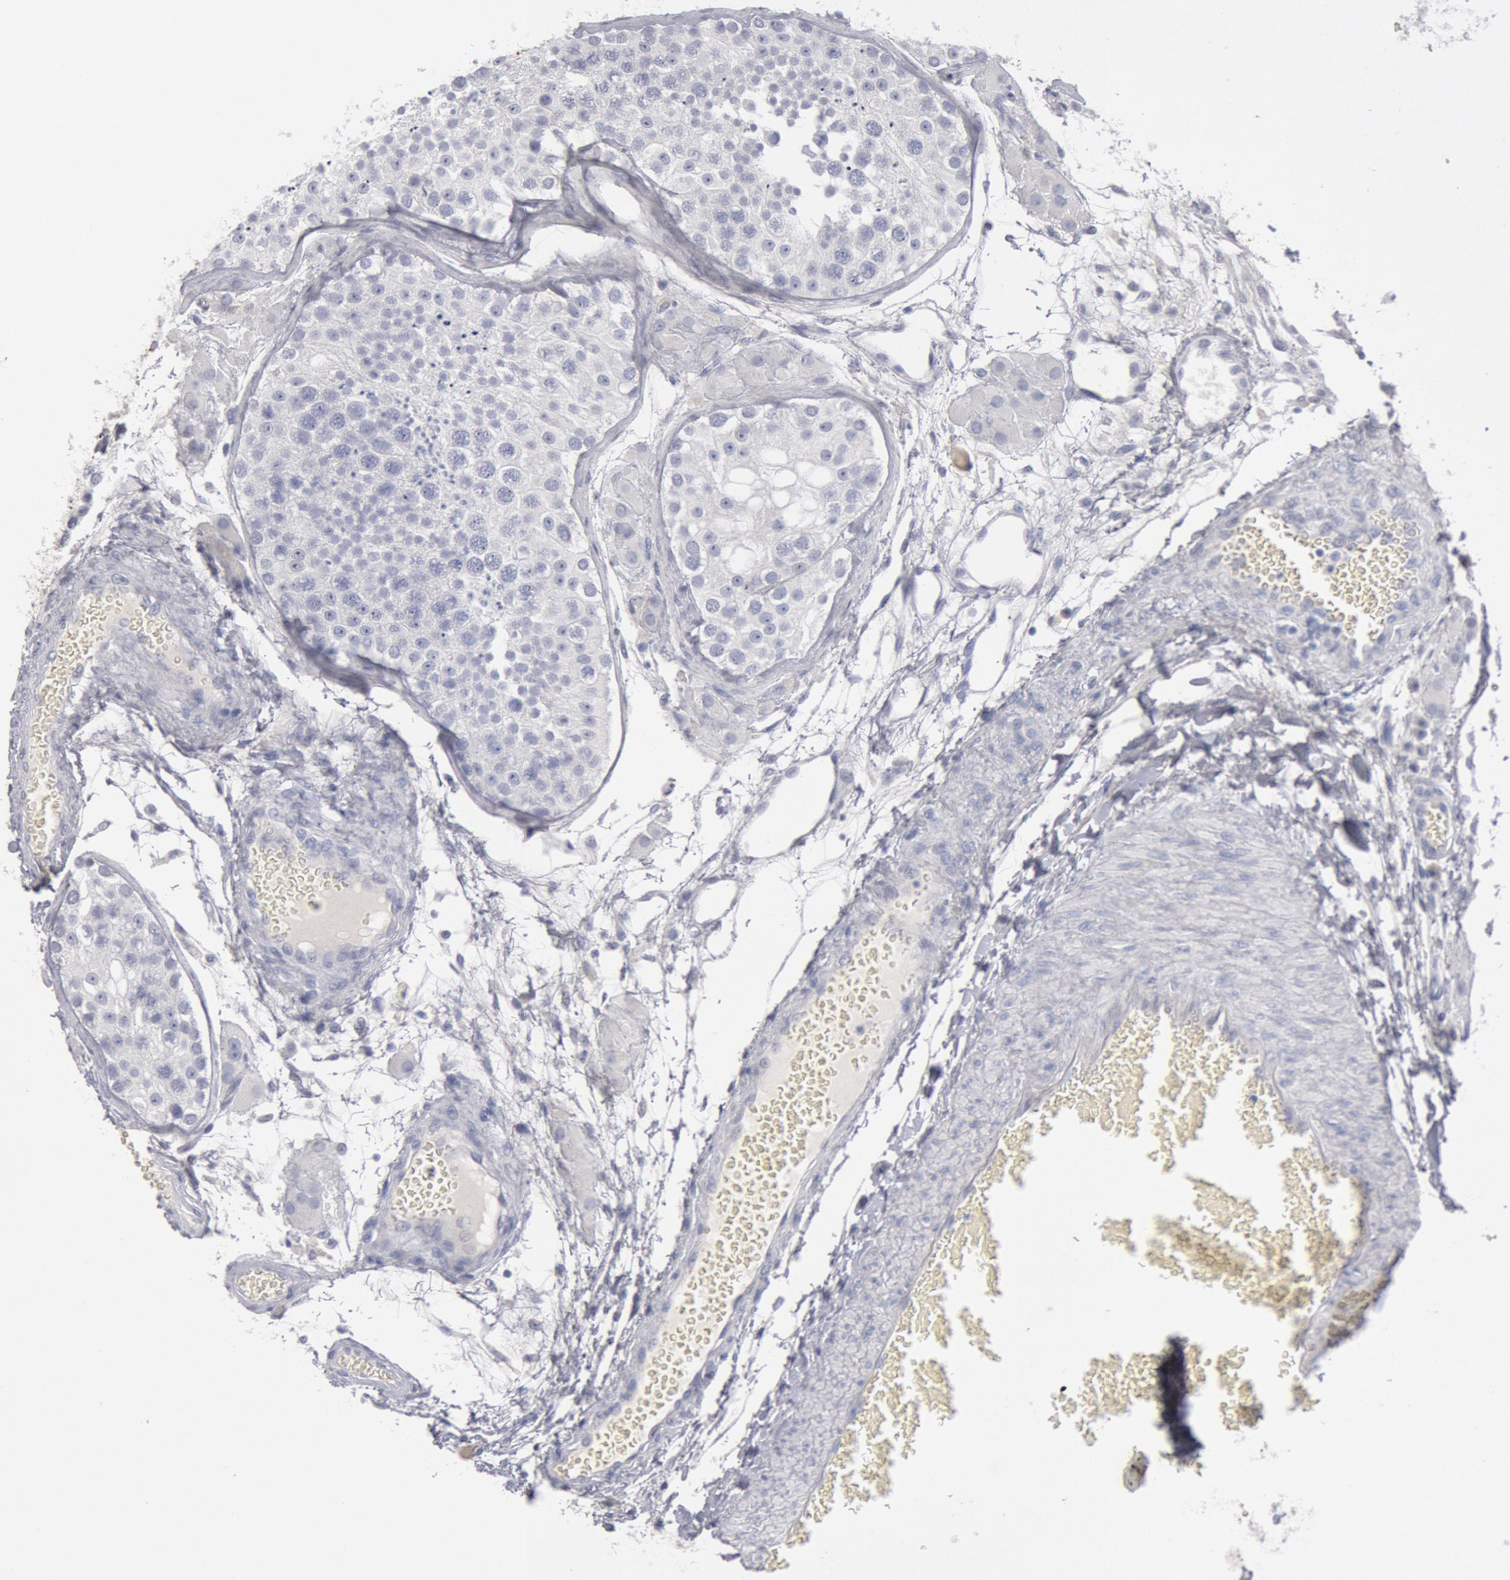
{"staining": {"intensity": "negative", "quantity": "none", "location": "none"}, "tissue": "testis", "cell_type": "Cells in seminiferous ducts", "image_type": "normal", "snomed": [{"axis": "morphology", "description": "Normal tissue, NOS"}, {"axis": "topography", "description": "Testis"}], "caption": "Immunohistochemical staining of unremarkable testis shows no significant expression in cells in seminiferous ducts.", "gene": "FOXA2", "patient": {"sex": "male", "age": 26}}